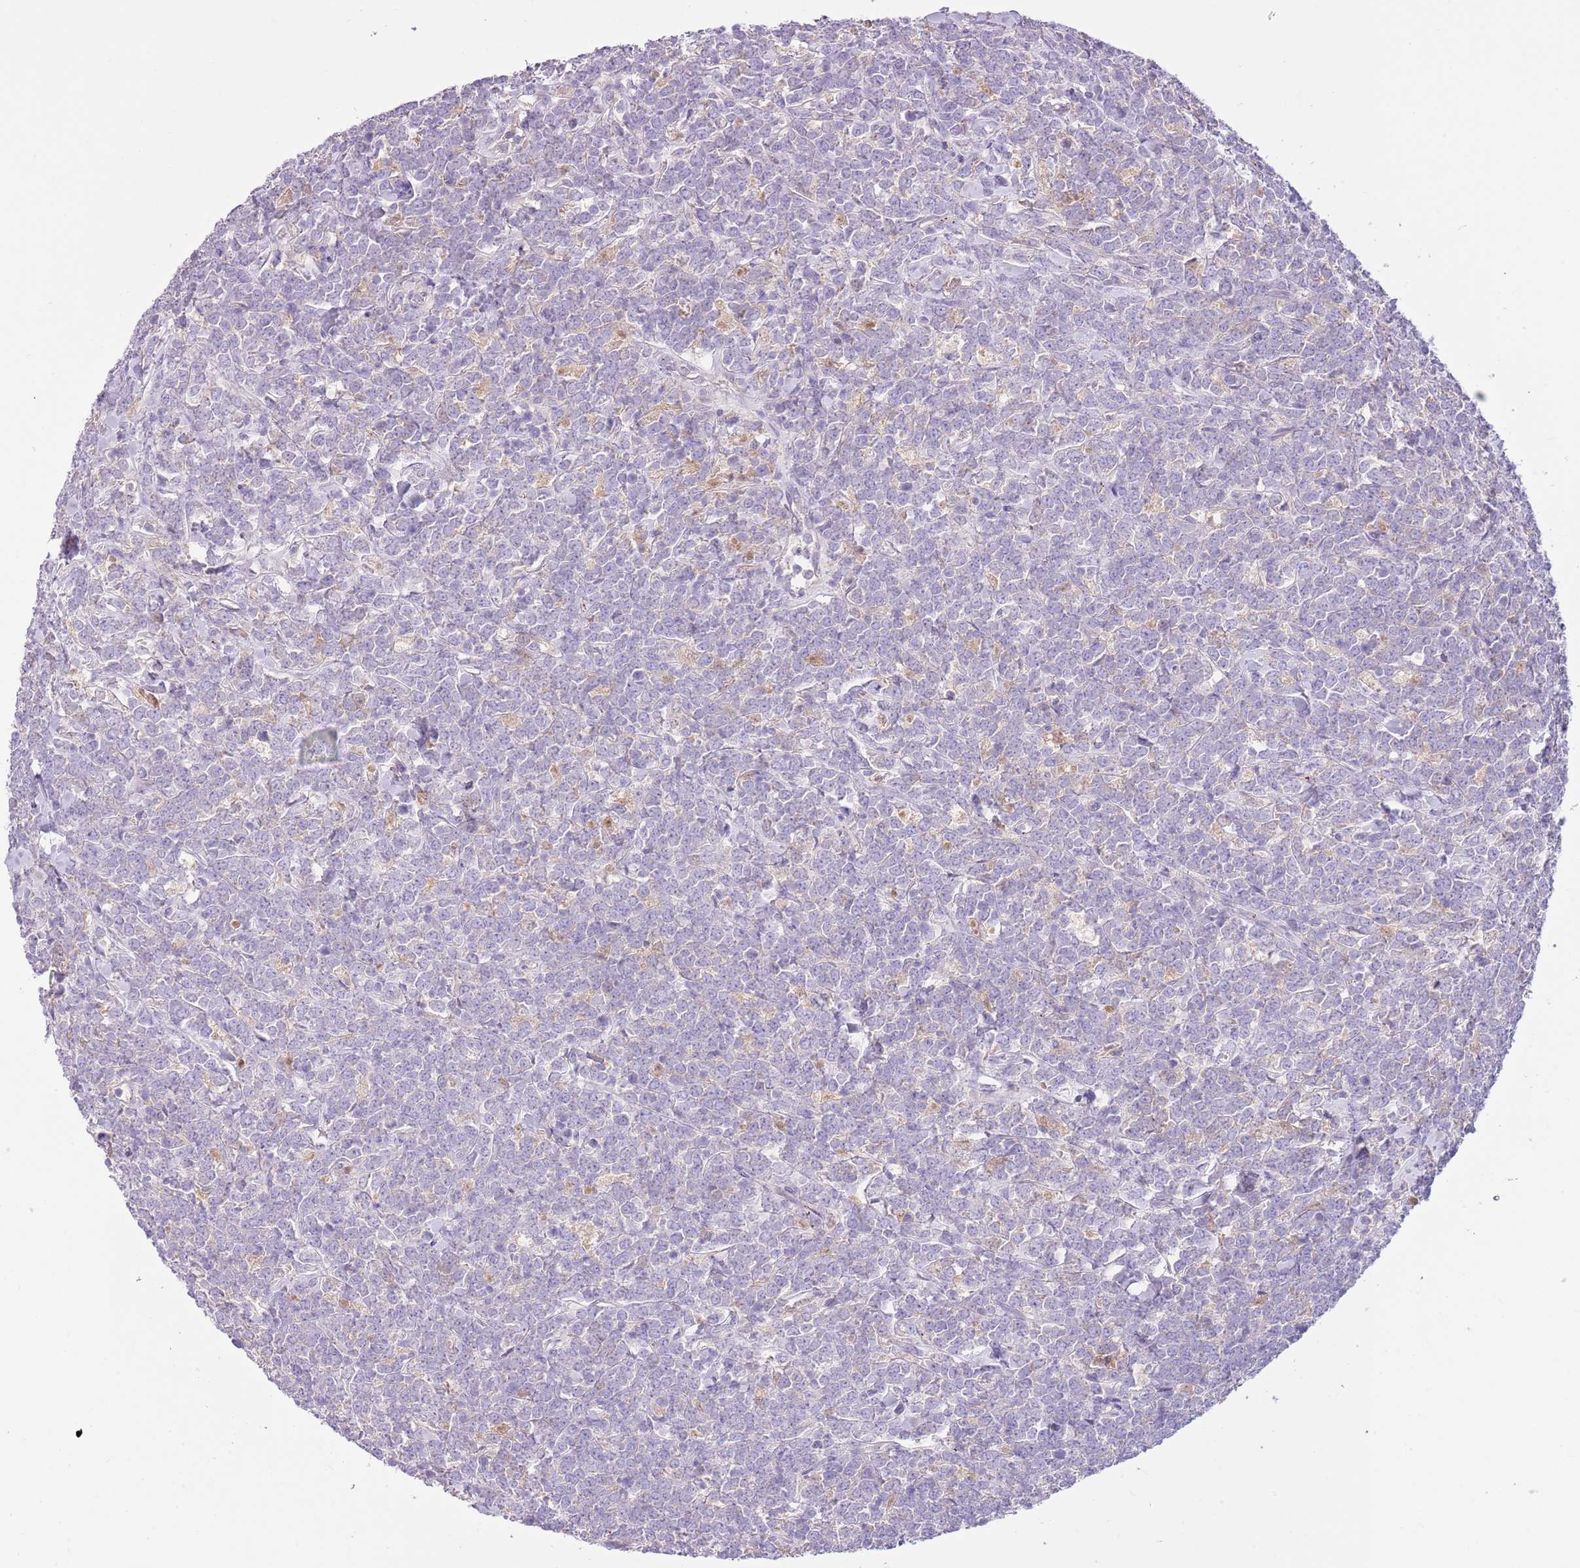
{"staining": {"intensity": "negative", "quantity": "none", "location": "none"}, "tissue": "lymphoma", "cell_type": "Tumor cells", "image_type": "cancer", "snomed": [{"axis": "morphology", "description": "Malignant lymphoma, non-Hodgkin's type, High grade"}, {"axis": "topography", "description": "Small intestine"}], "caption": "High magnification brightfield microscopy of malignant lymphoma, non-Hodgkin's type (high-grade) stained with DAB (3,3'-diaminobenzidine) (brown) and counterstained with hematoxylin (blue): tumor cells show no significant positivity.", "gene": "HES3", "patient": {"sex": "male", "age": 8}}